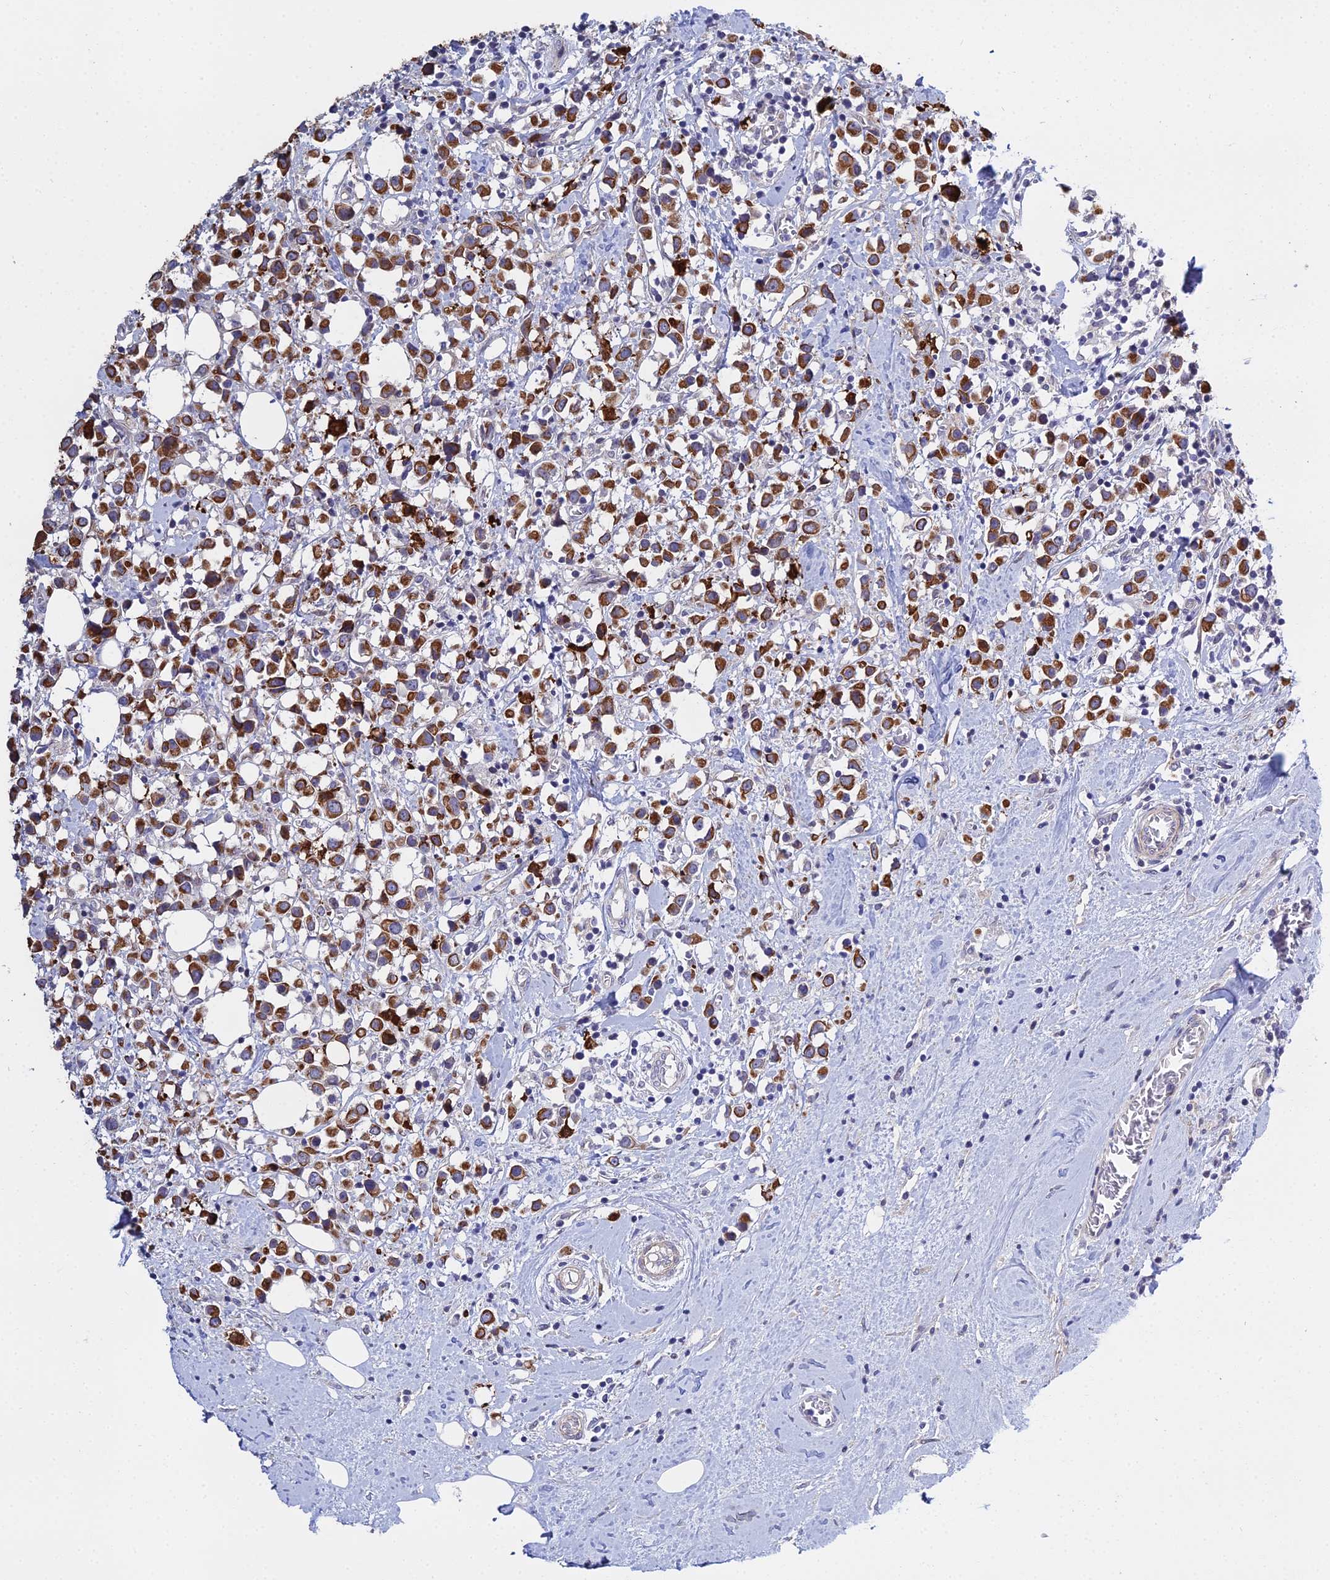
{"staining": {"intensity": "strong", "quantity": ">75%", "location": "cytoplasmic/membranous"}, "tissue": "breast cancer", "cell_type": "Tumor cells", "image_type": "cancer", "snomed": [{"axis": "morphology", "description": "Duct carcinoma"}, {"axis": "topography", "description": "Breast"}], "caption": "This photomicrograph demonstrates IHC staining of breast cancer, with high strong cytoplasmic/membranous expression in about >75% of tumor cells.", "gene": "LZTS2", "patient": {"sex": "female", "age": 61}}